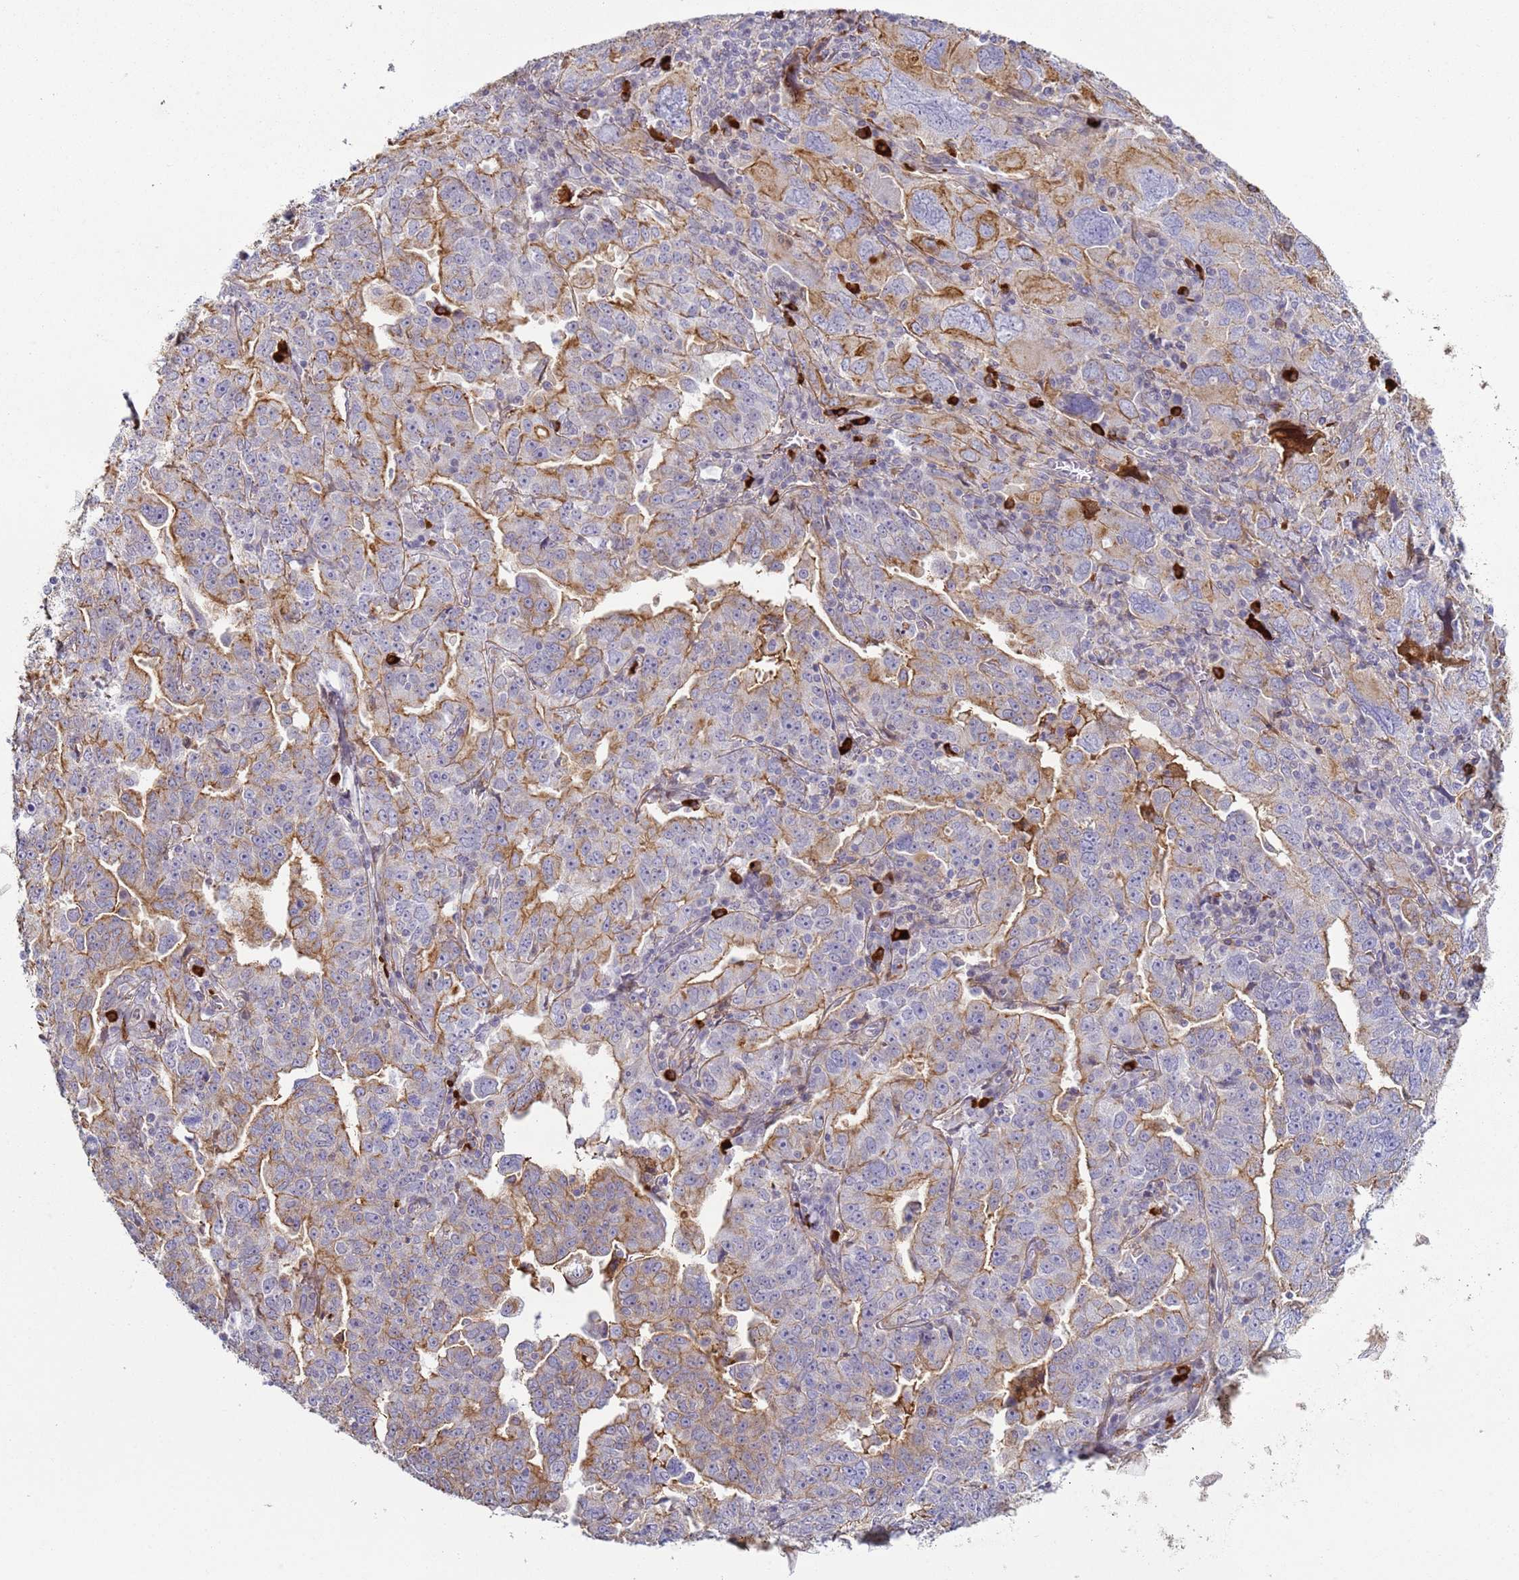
{"staining": {"intensity": "moderate", "quantity": "25%-75%", "location": "cytoplasmic/membranous"}, "tissue": "ovarian cancer", "cell_type": "Tumor cells", "image_type": "cancer", "snomed": [{"axis": "morphology", "description": "Carcinoma, endometroid"}, {"axis": "topography", "description": "Ovary"}], "caption": "Immunohistochemistry of ovarian endometroid carcinoma displays medium levels of moderate cytoplasmic/membranous positivity in approximately 25%-75% of tumor cells.", "gene": "NPAP1", "patient": {"sex": "female", "age": 62}}